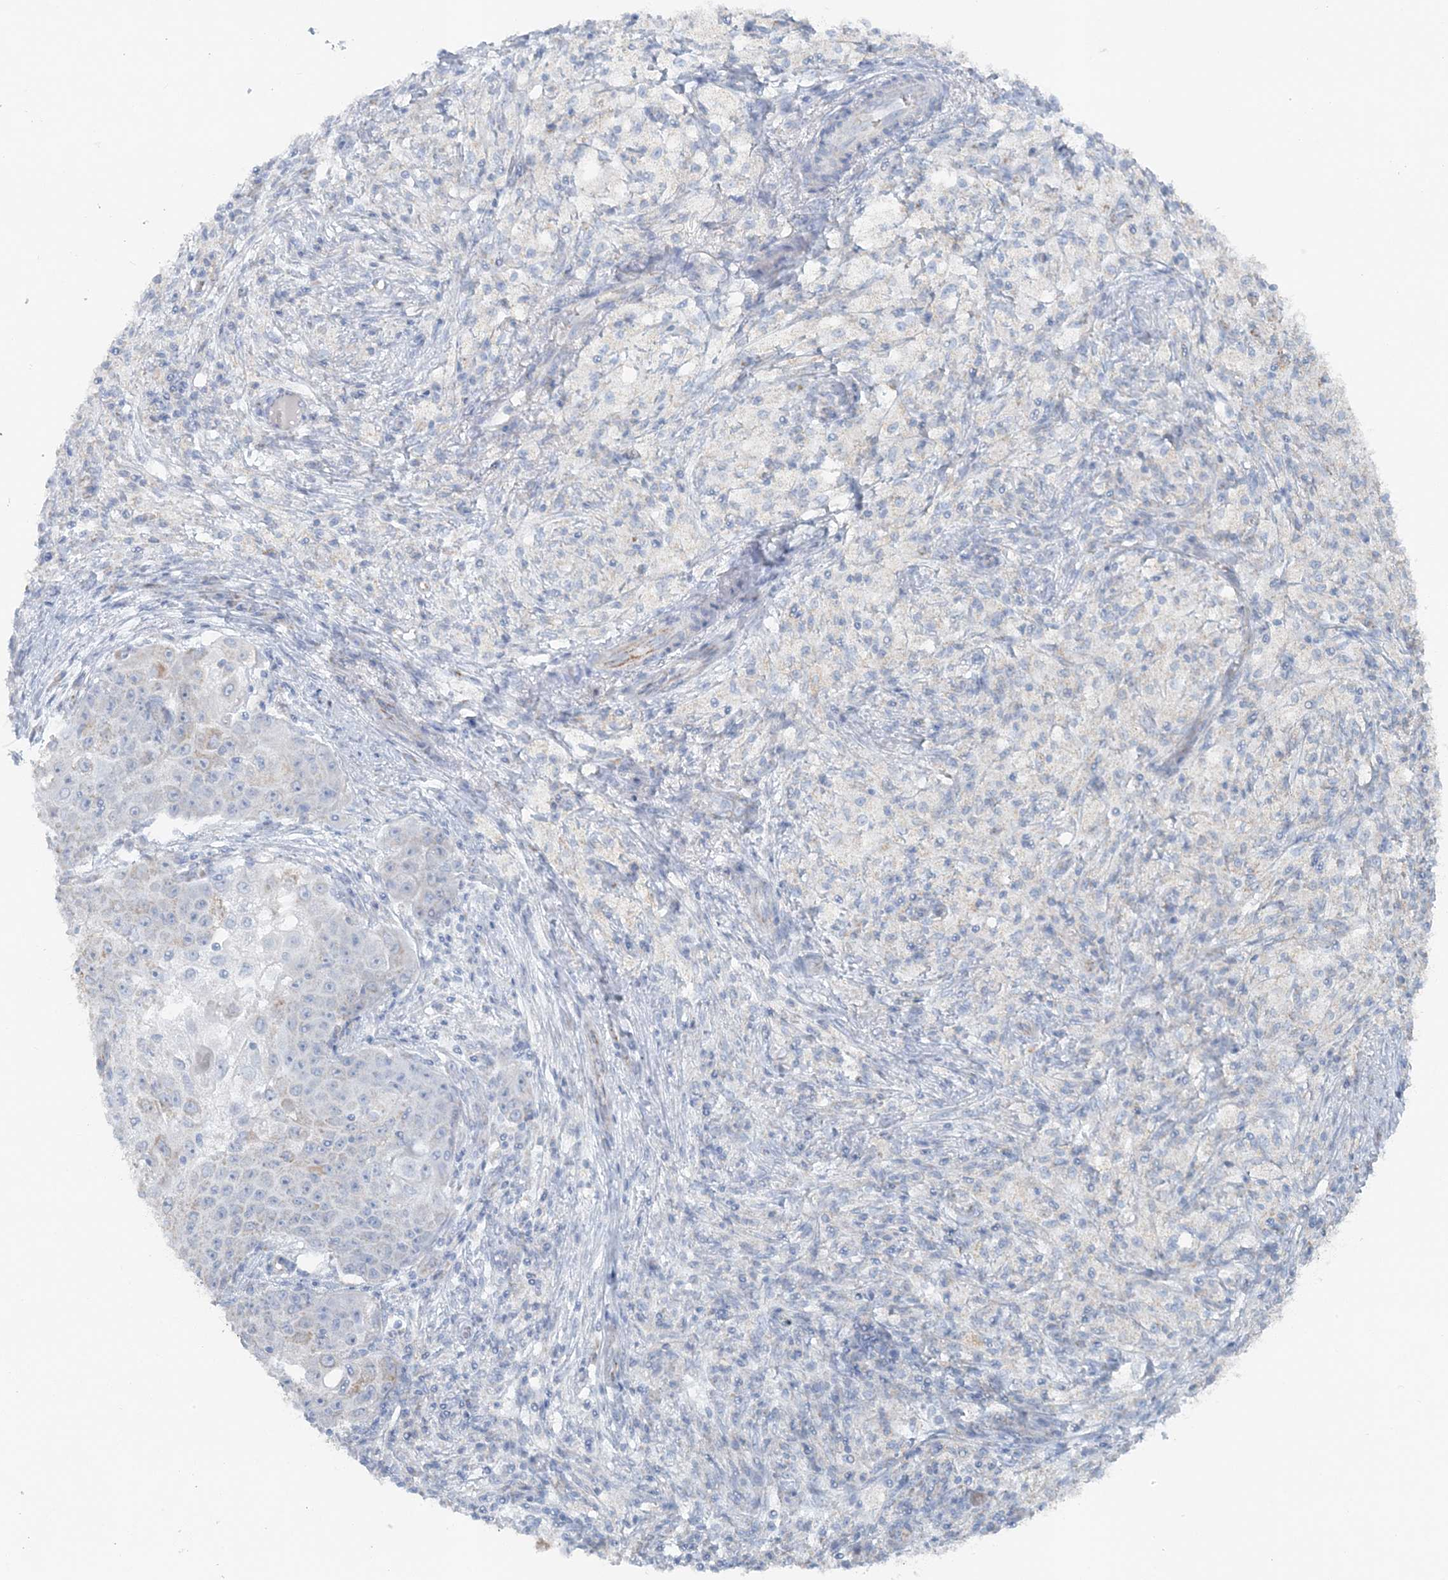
{"staining": {"intensity": "weak", "quantity": "25%-75%", "location": "cytoplasmic/membranous"}, "tissue": "ovarian cancer", "cell_type": "Tumor cells", "image_type": "cancer", "snomed": [{"axis": "morphology", "description": "Carcinoma, endometroid"}, {"axis": "topography", "description": "Ovary"}], "caption": "Ovarian endometroid carcinoma stained for a protein reveals weak cytoplasmic/membranous positivity in tumor cells.", "gene": "PCCB", "patient": {"sex": "female", "age": 42}}